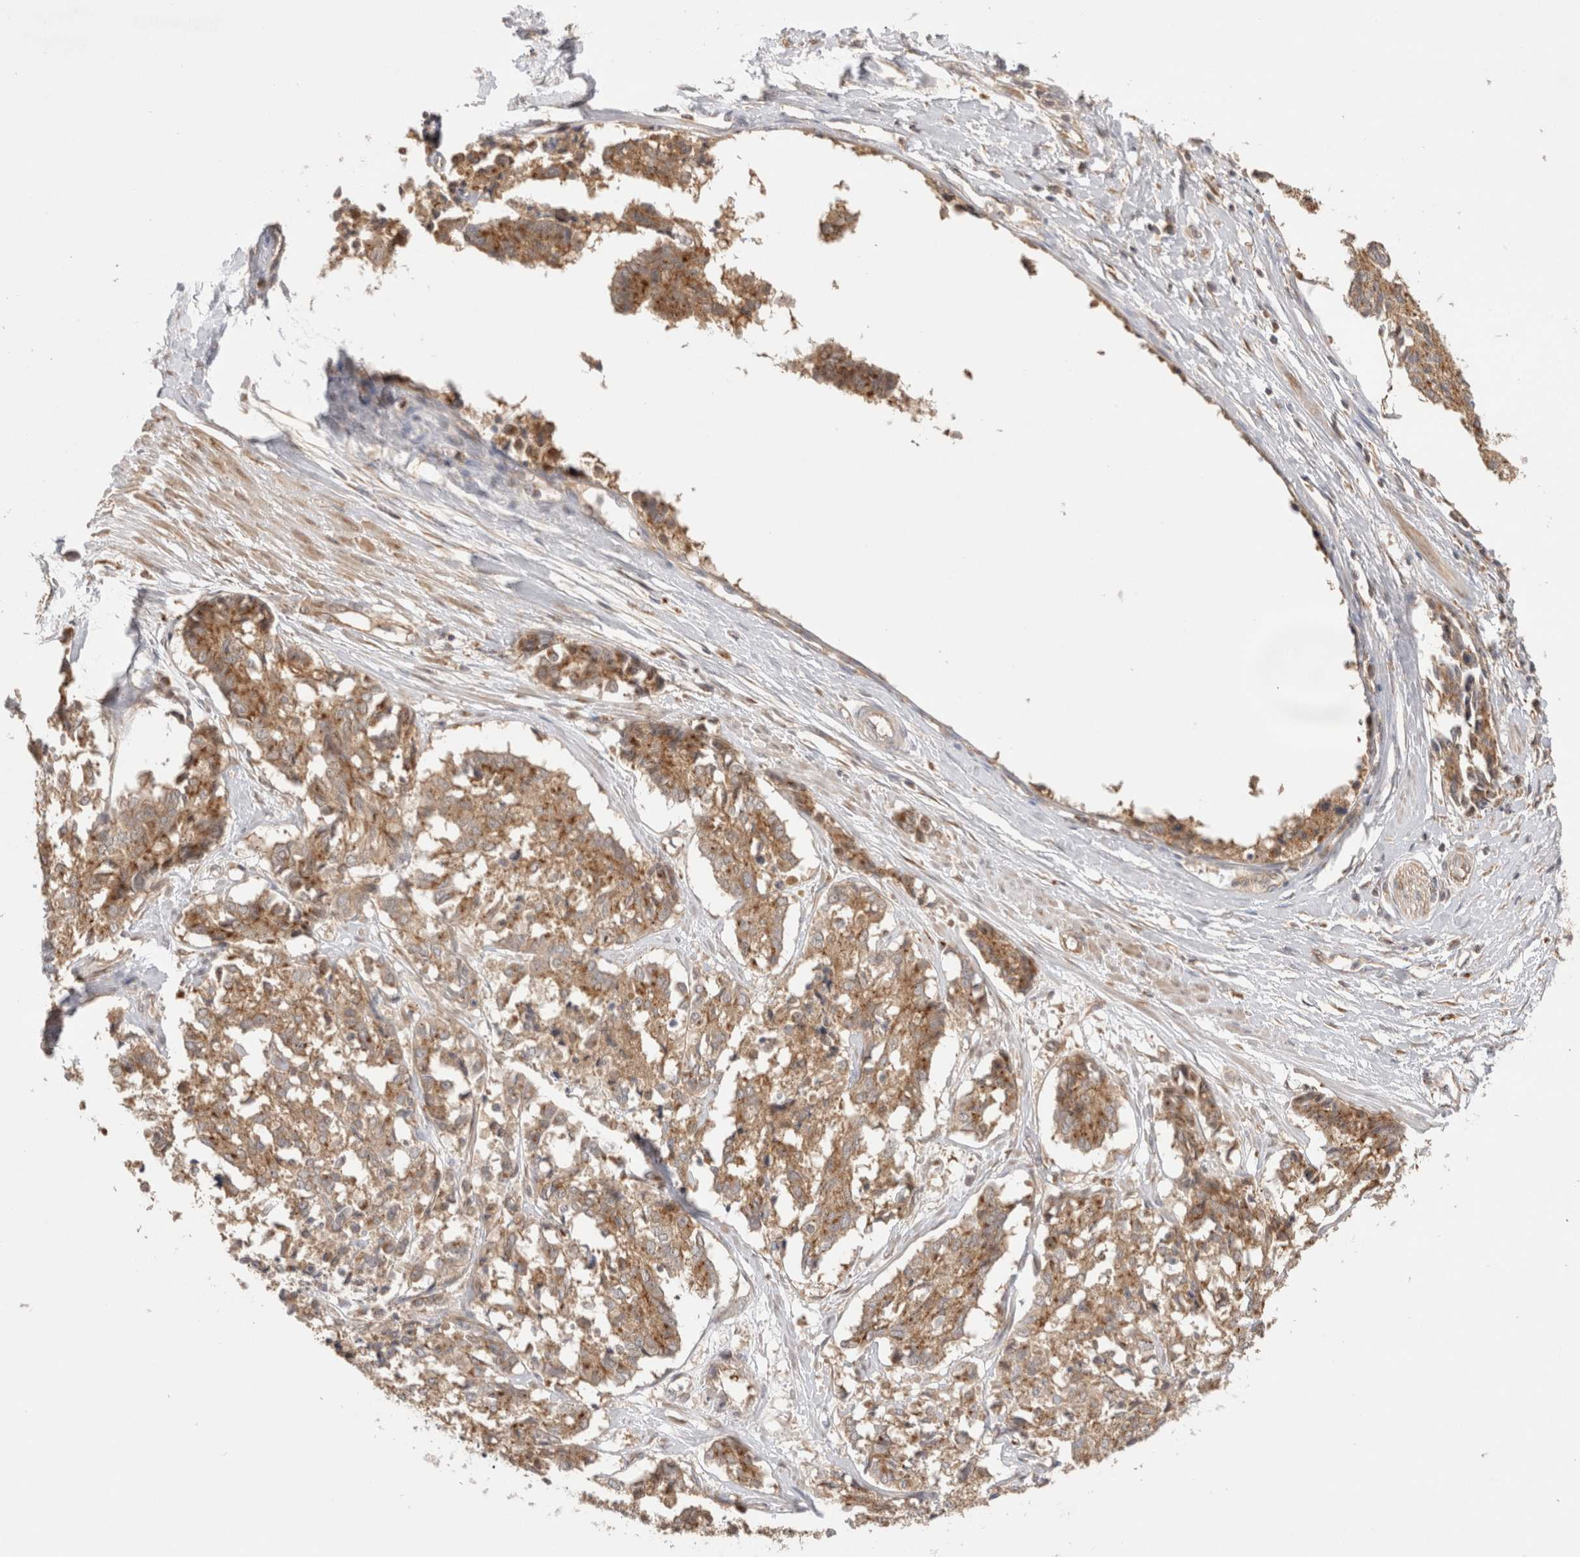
{"staining": {"intensity": "moderate", "quantity": ">75%", "location": "cytoplasmic/membranous"}, "tissue": "cervical cancer", "cell_type": "Tumor cells", "image_type": "cancer", "snomed": [{"axis": "morphology", "description": "Squamous cell carcinoma, NOS"}, {"axis": "topography", "description": "Cervix"}], "caption": "Immunohistochemical staining of cervical cancer demonstrates medium levels of moderate cytoplasmic/membranous protein staining in approximately >75% of tumor cells.", "gene": "VPS28", "patient": {"sex": "female", "age": 35}}